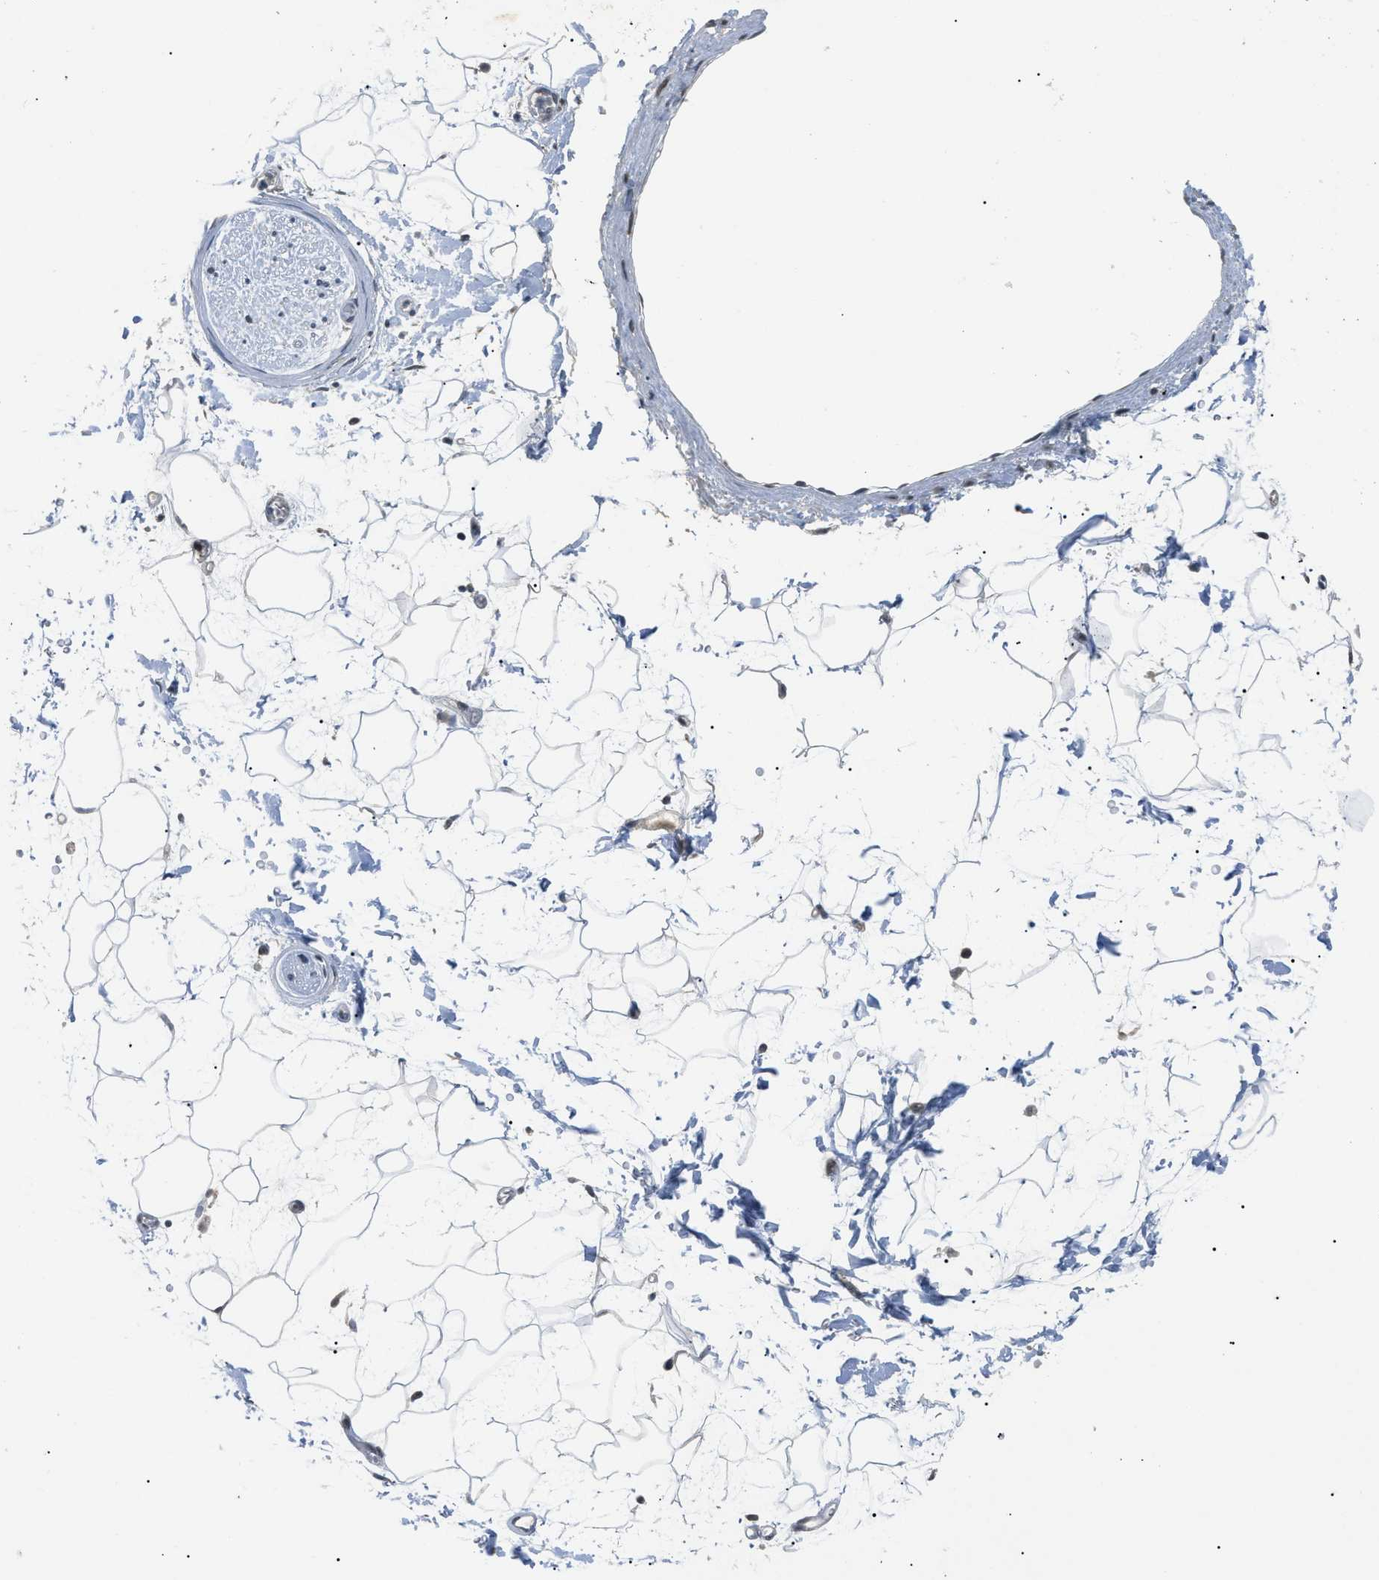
{"staining": {"intensity": "negative", "quantity": "none", "location": "none"}, "tissue": "adipose tissue", "cell_type": "Adipocytes", "image_type": "normal", "snomed": [{"axis": "morphology", "description": "Normal tissue, NOS"}, {"axis": "topography", "description": "Soft tissue"}], "caption": "Immunohistochemical staining of normal human adipose tissue reveals no significant expression in adipocytes.", "gene": "MZF1", "patient": {"sex": "male", "age": 72}}